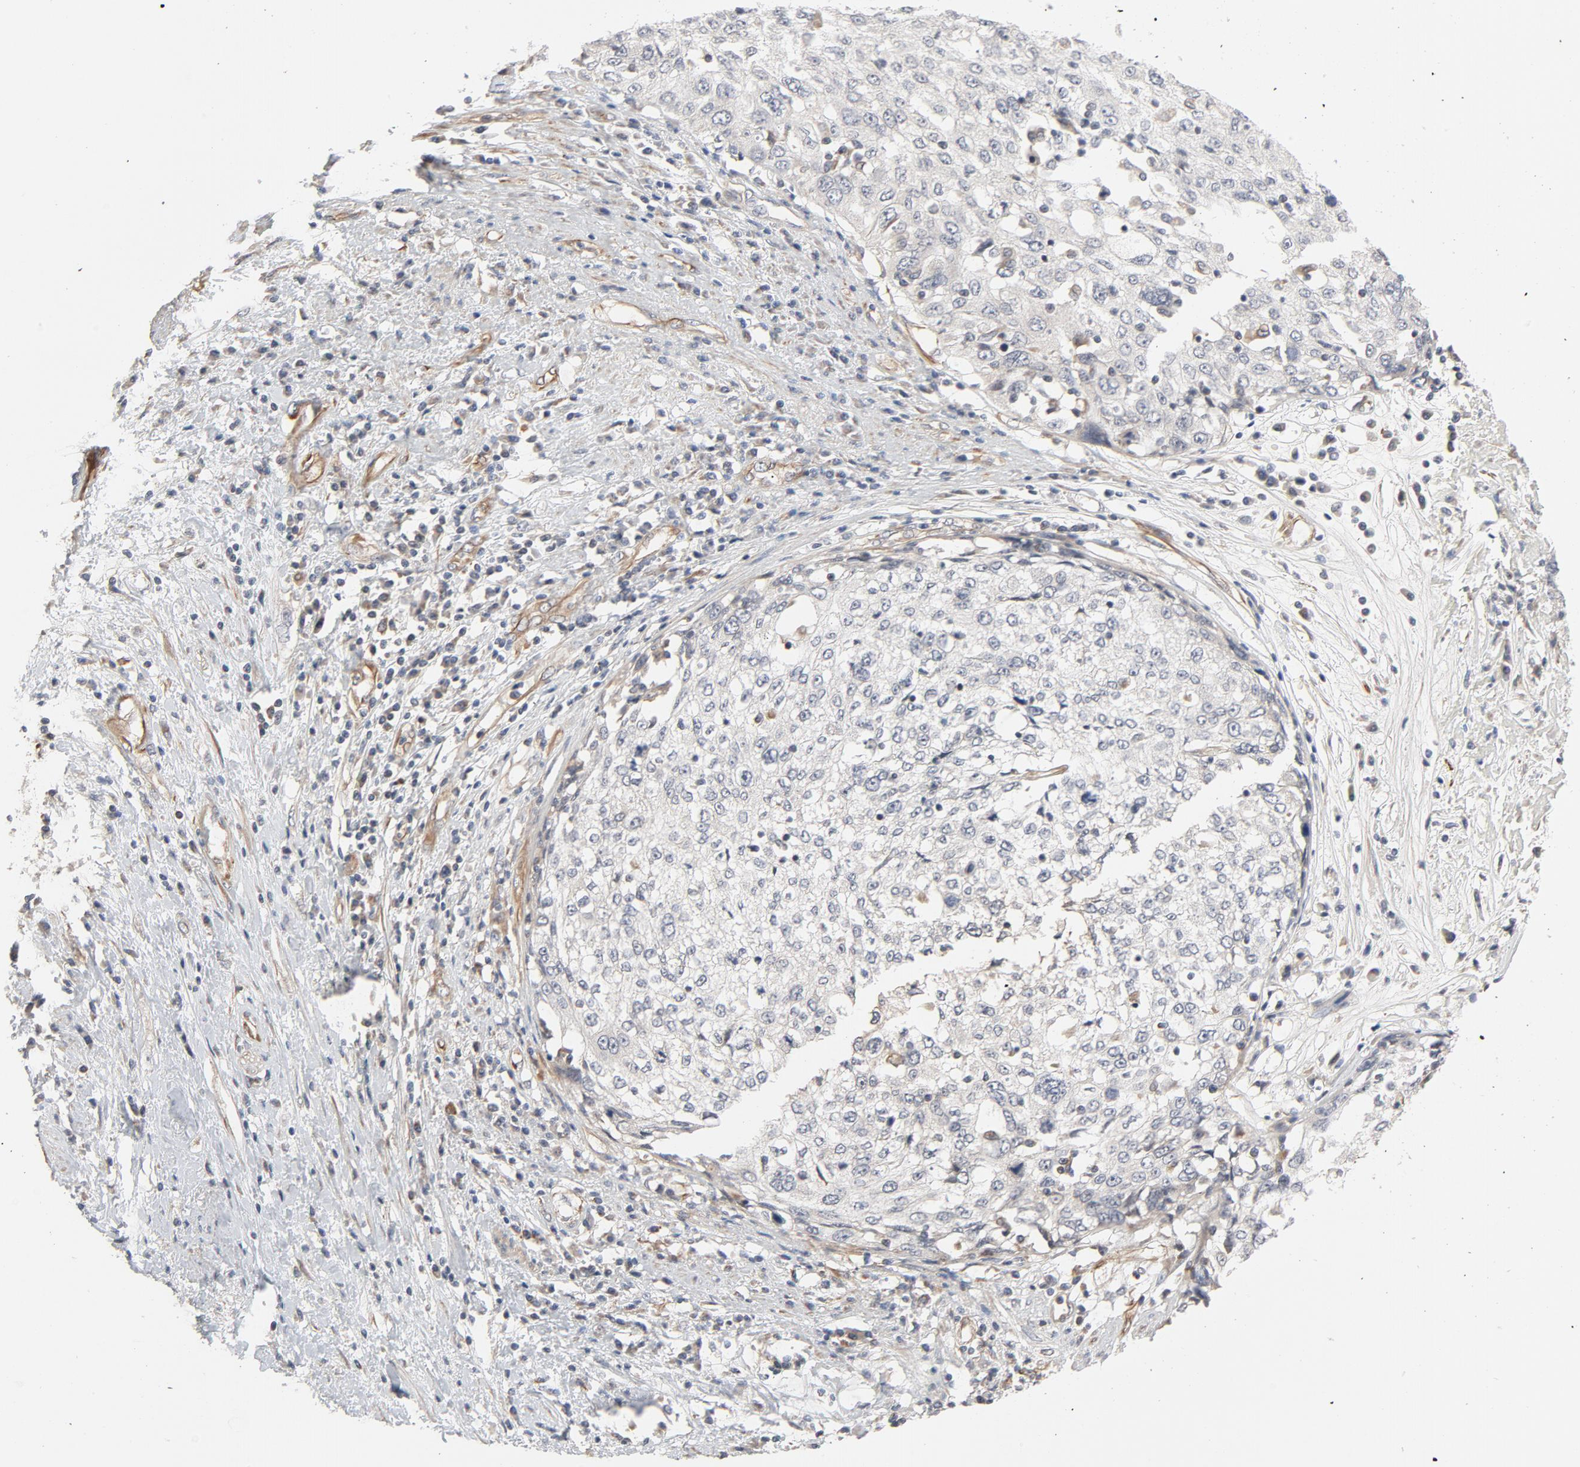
{"staining": {"intensity": "negative", "quantity": "none", "location": "none"}, "tissue": "cervical cancer", "cell_type": "Tumor cells", "image_type": "cancer", "snomed": [{"axis": "morphology", "description": "Squamous cell carcinoma, NOS"}, {"axis": "topography", "description": "Cervix"}], "caption": "DAB (3,3'-diaminobenzidine) immunohistochemical staining of cervical cancer exhibits no significant expression in tumor cells.", "gene": "TRIOBP", "patient": {"sex": "female", "age": 57}}